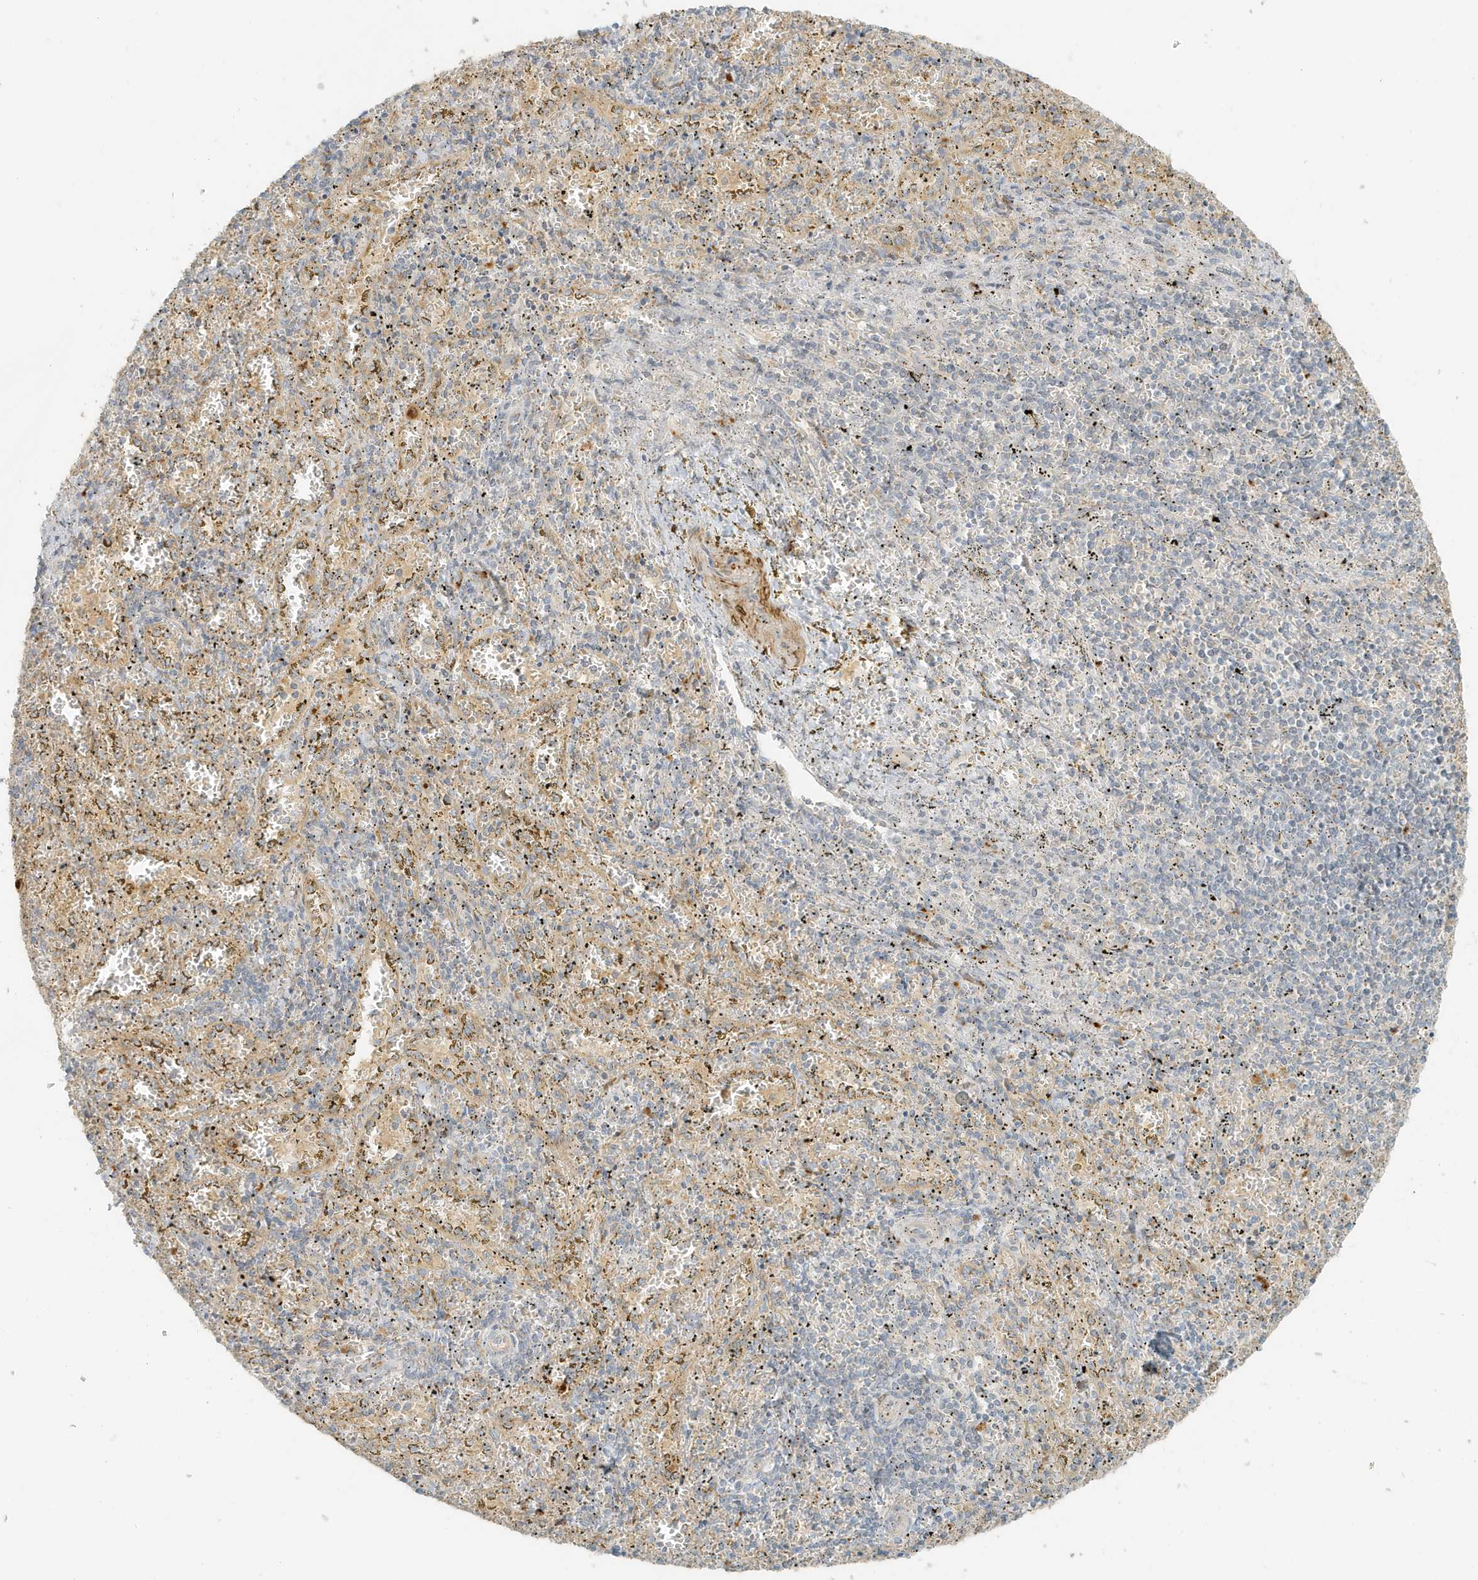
{"staining": {"intensity": "moderate", "quantity": "<25%", "location": "cytoplasmic/membranous"}, "tissue": "spleen", "cell_type": "Cells in red pulp", "image_type": "normal", "snomed": [{"axis": "morphology", "description": "Normal tissue, NOS"}, {"axis": "topography", "description": "Spleen"}], "caption": "Protein staining reveals moderate cytoplasmic/membranous staining in about <25% of cells in red pulp in normal spleen. (brown staining indicates protein expression, while blue staining denotes nuclei).", "gene": "MCOLN1", "patient": {"sex": "male", "age": 11}}